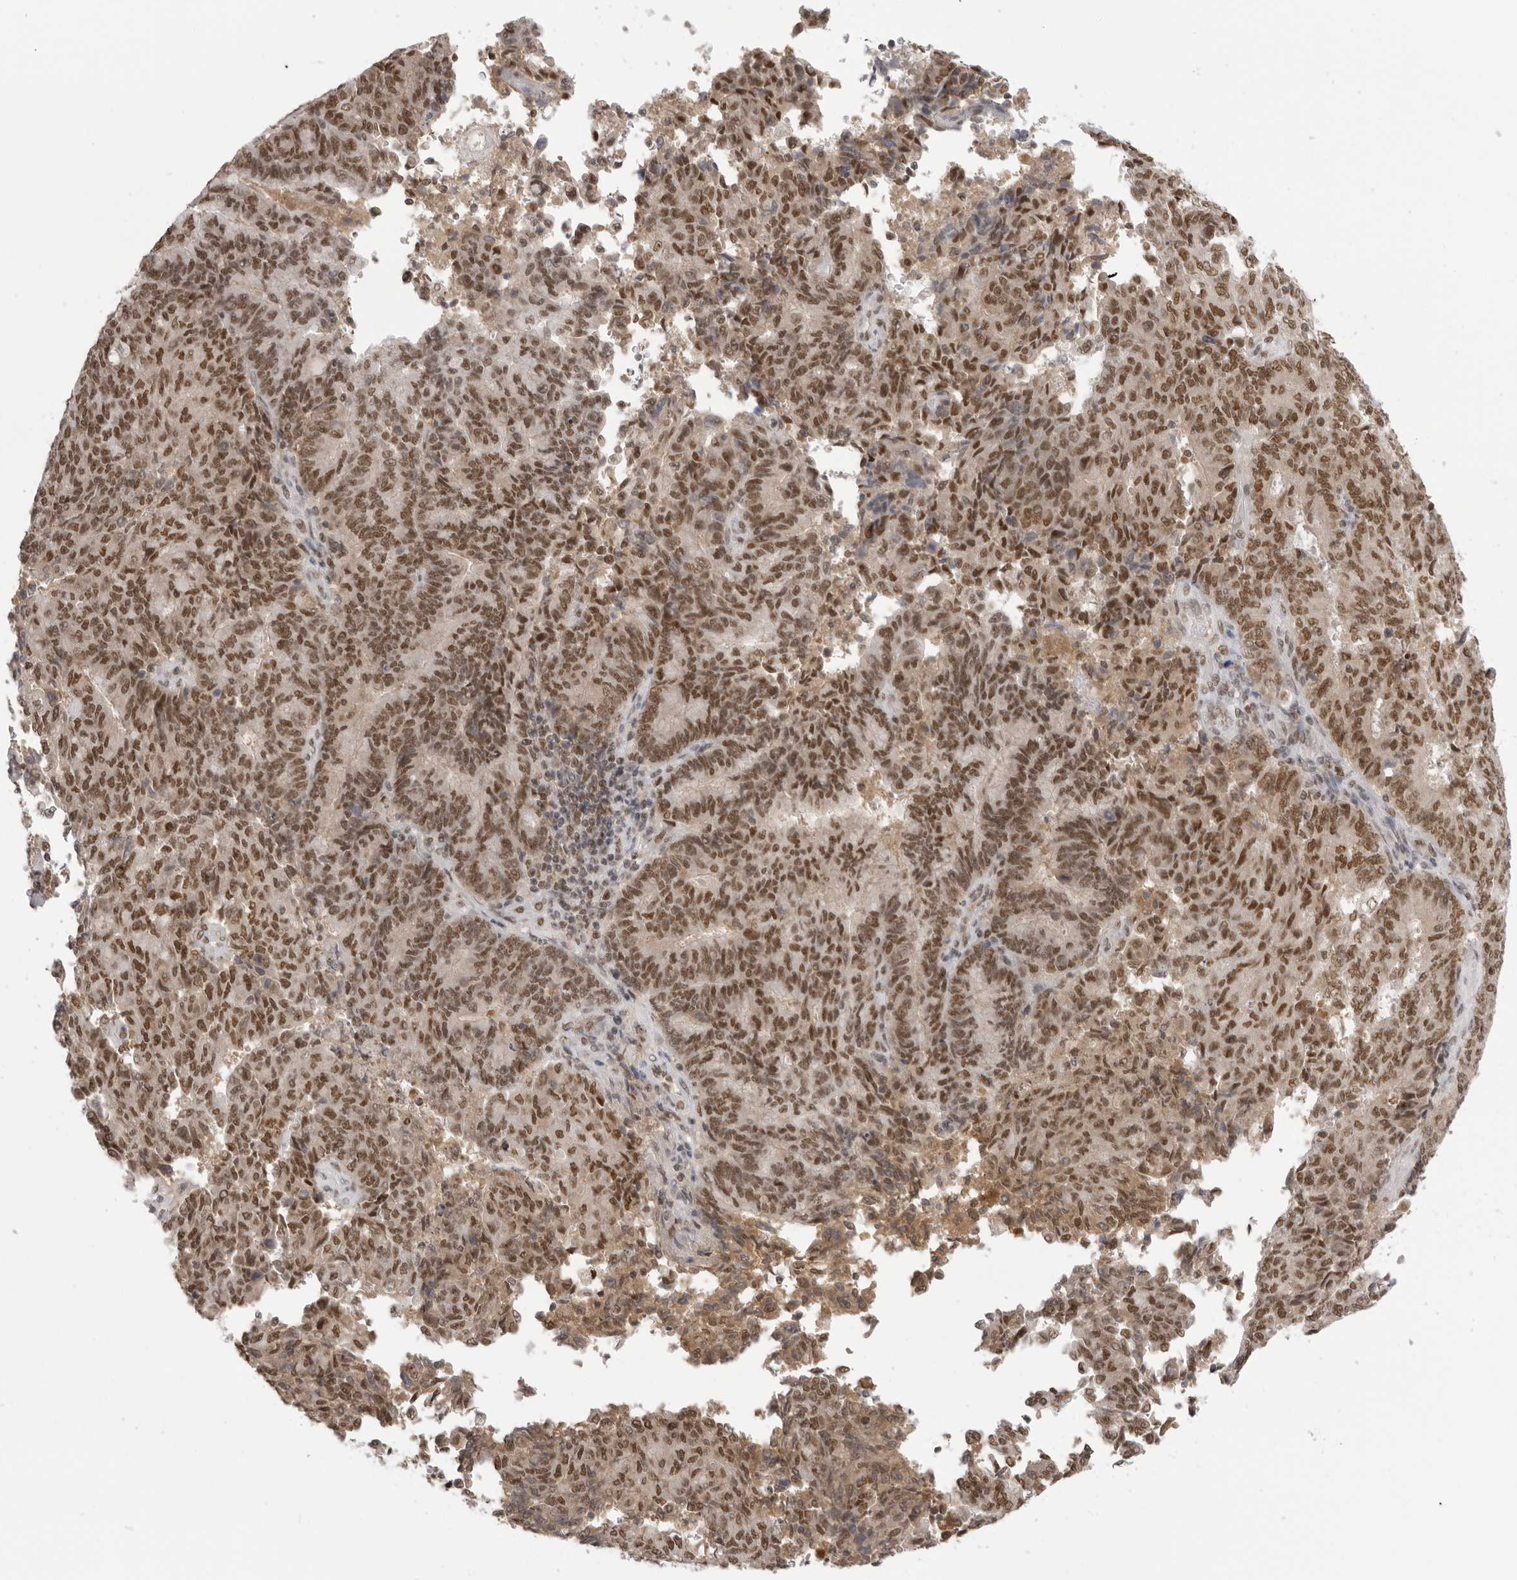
{"staining": {"intensity": "moderate", "quantity": ">75%", "location": "cytoplasmic/membranous,nuclear"}, "tissue": "endometrial cancer", "cell_type": "Tumor cells", "image_type": "cancer", "snomed": [{"axis": "morphology", "description": "Adenocarcinoma, NOS"}, {"axis": "topography", "description": "Endometrium"}], "caption": "Endometrial adenocarcinoma stained with IHC demonstrates moderate cytoplasmic/membranous and nuclear expression in about >75% of tumor cells.", "gene": "RPA2", "patient": {"sex": "female", "age": 80}}